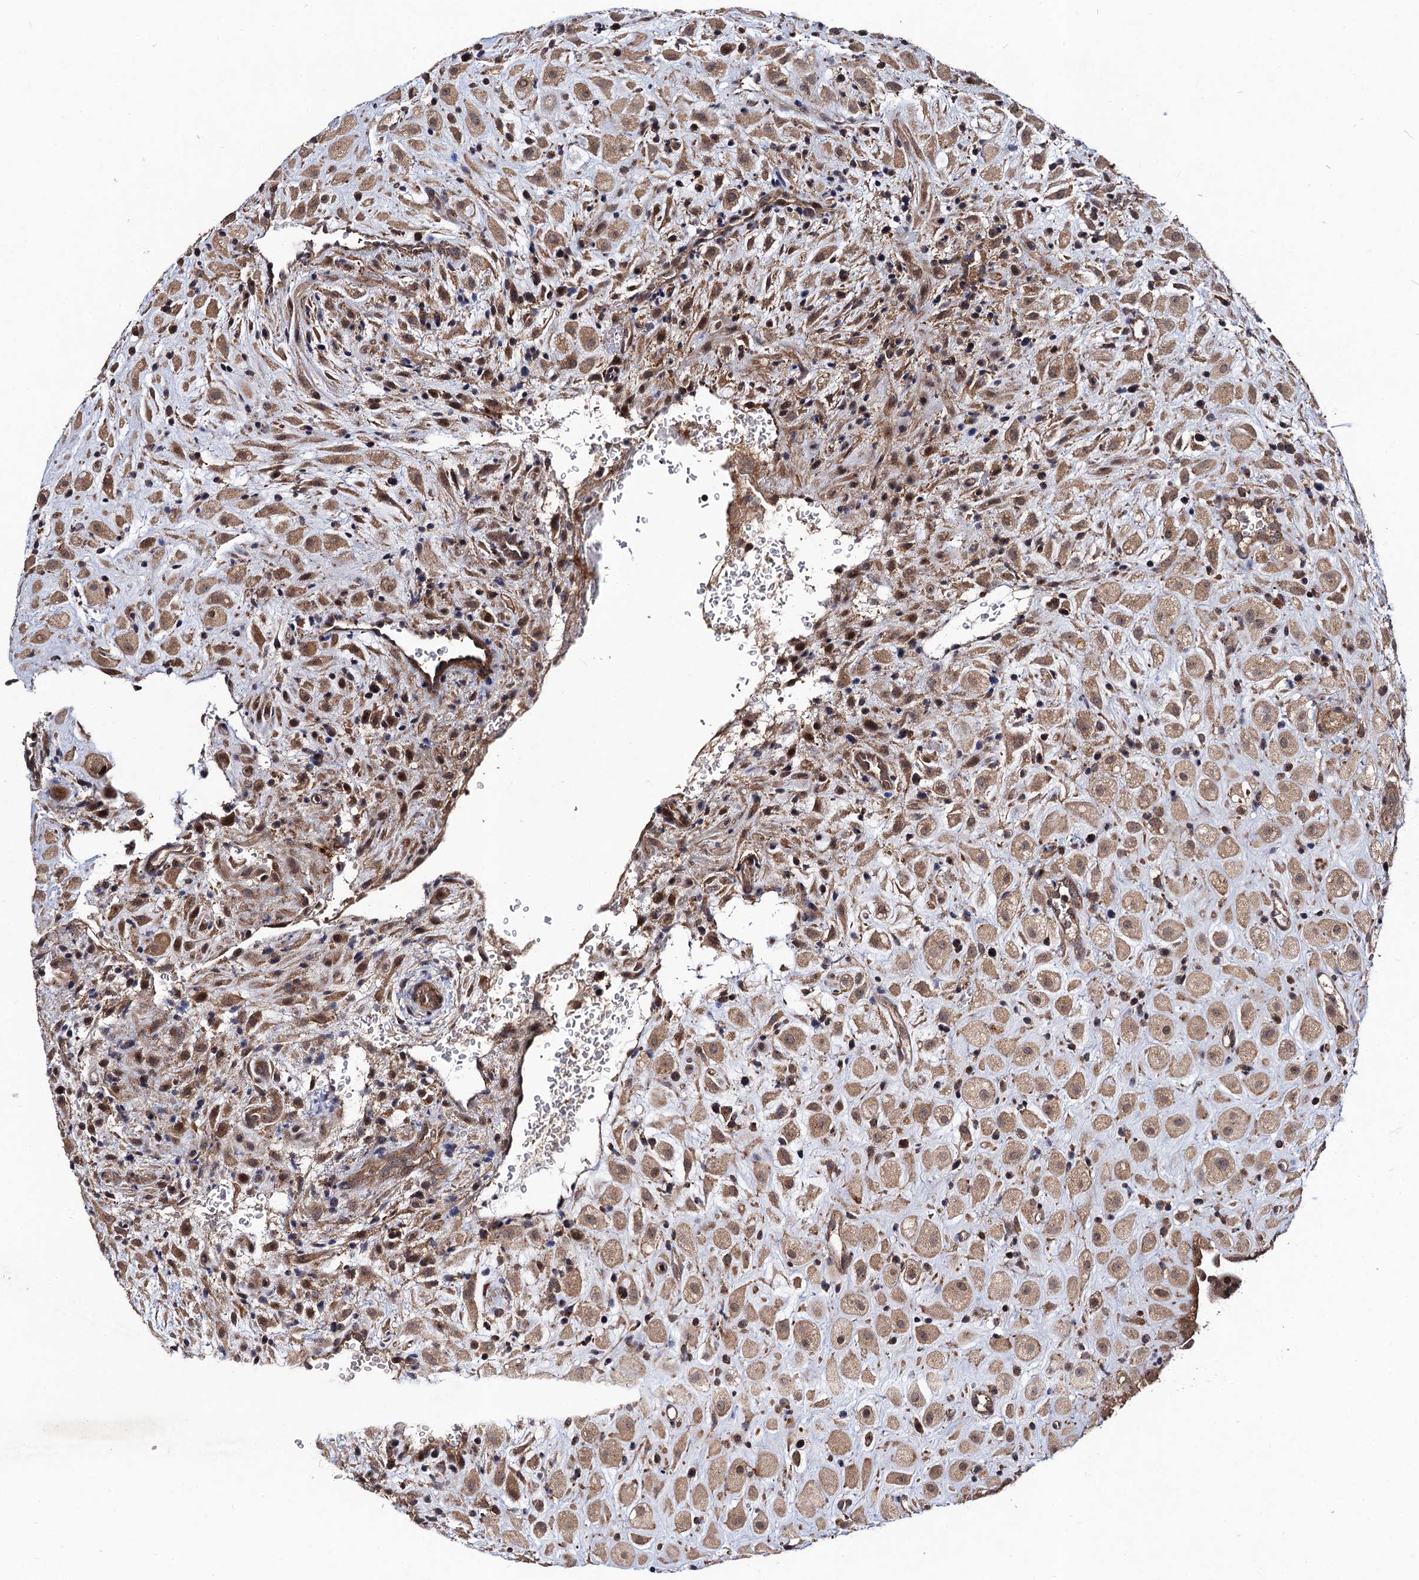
{"staining": {"intensity": "moderate", "quantity": ">75%", "location": "cytoplasmic/membranous"}, "tissue": "placenta", "cell_type": "Decidual cells", "image_type": "normal", "snomed": [{"axis": "morphology", "description": "Normal tissue, NOS"}, {"axis": "topography", "description": "Placenta"}], "caption": "Placenta stained with immunohistochemistry (IHC) displays moderate cytoplasmic/membranous expression in approximately >75% of decidual cells.", "gene": "KXD1", "patient": {"sex": "female", "age": 35}}